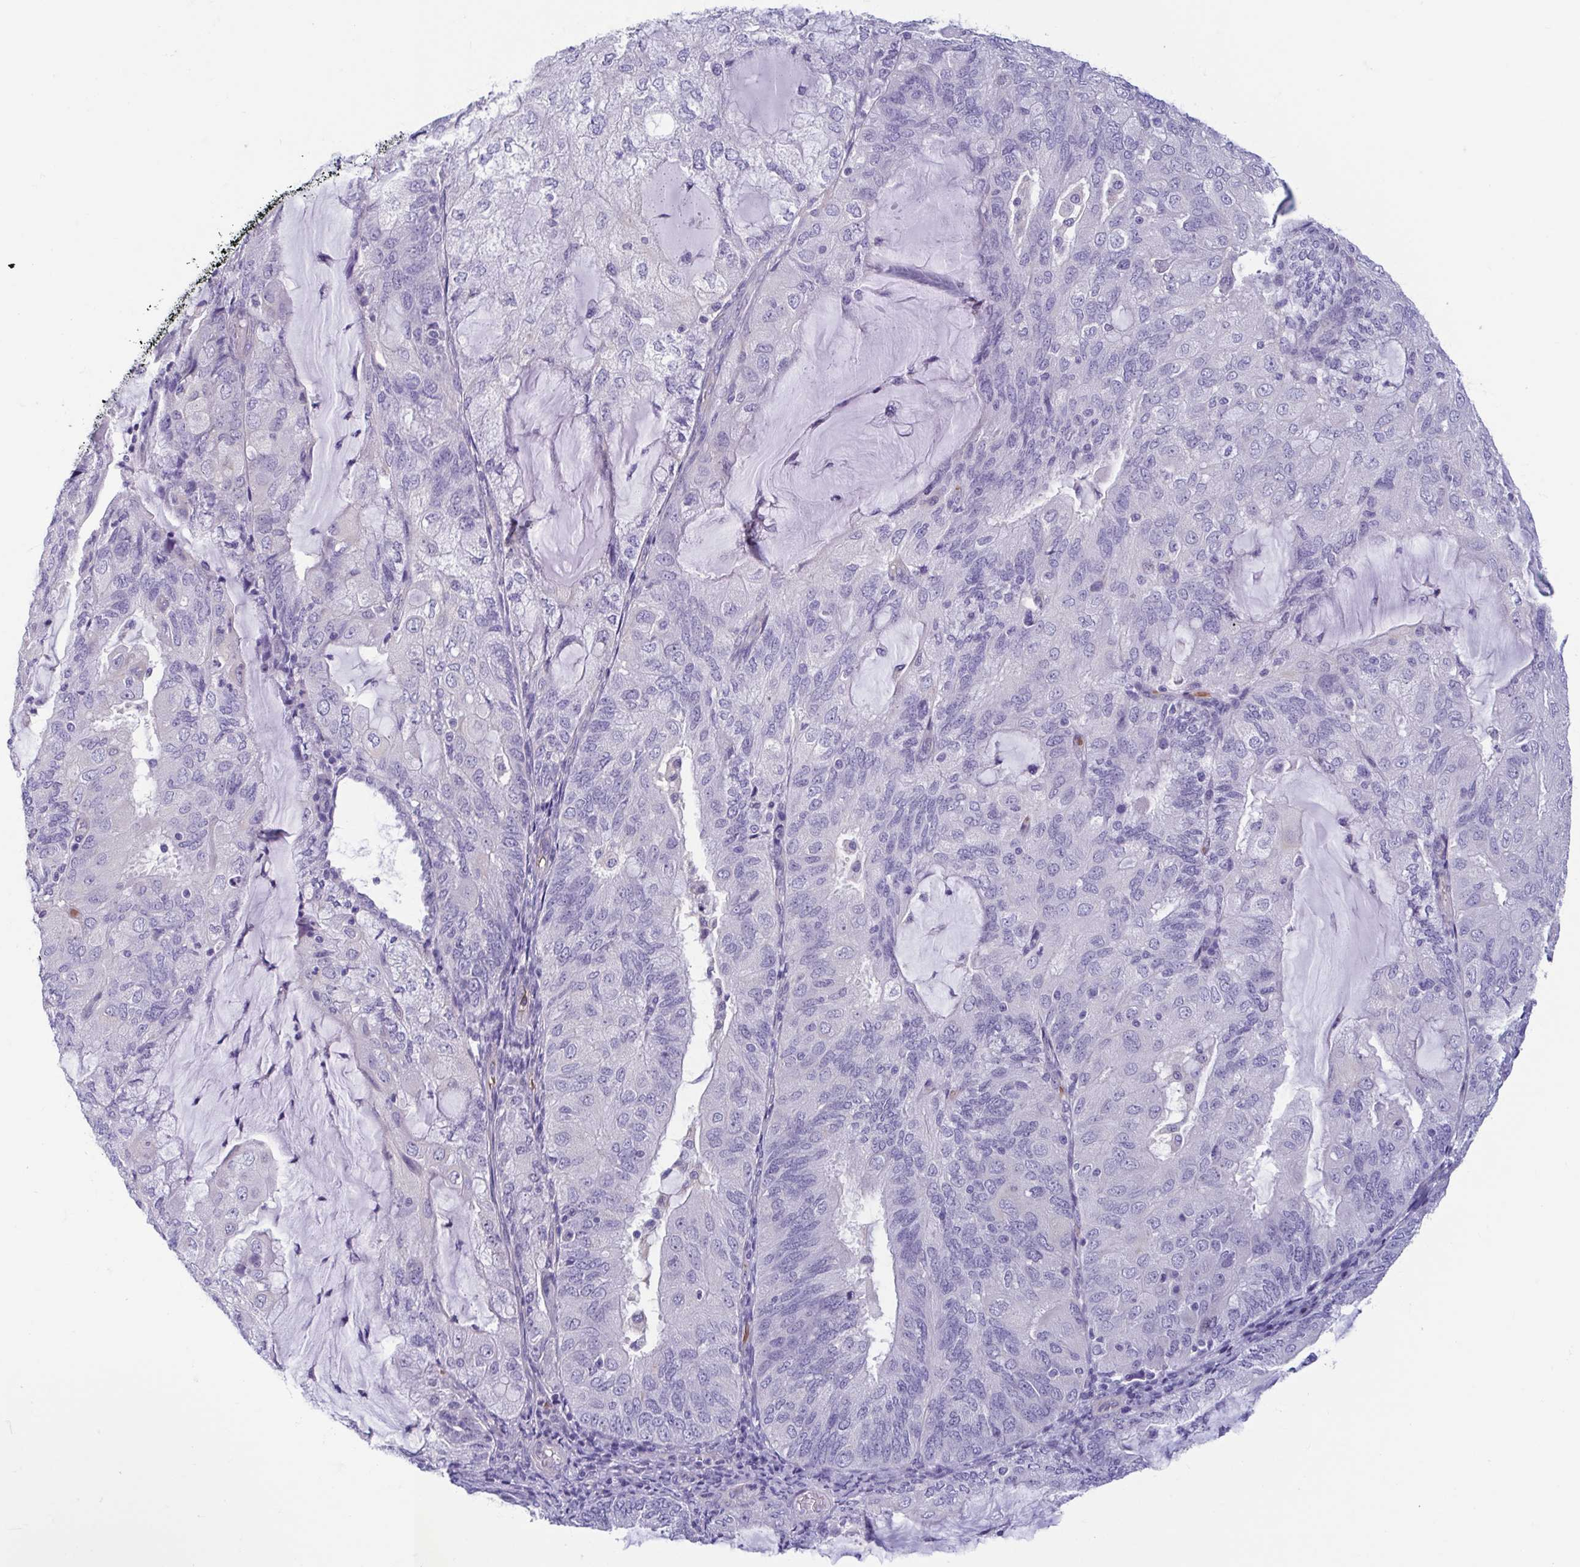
{"staining": {"intensity": "negative", "quantity": "none", "location": "none"}, "tissue": "endometrial cancer", "cell_type": "Tumor cells", "image_type": "cancer", "snomed": [{"axis": "morphology", "description": "Adenocarcinoma, NOS"}, {"axis": "topography", "description": "Endometrium"}], "caption": "This is a micrograph of immunohistochemistry (IHC) staining of adenocarcinoma (endometrial), which shows no staining in tumor cells.", "gene": "MORC4", "patient": {"sex": "female", "age": 81}}